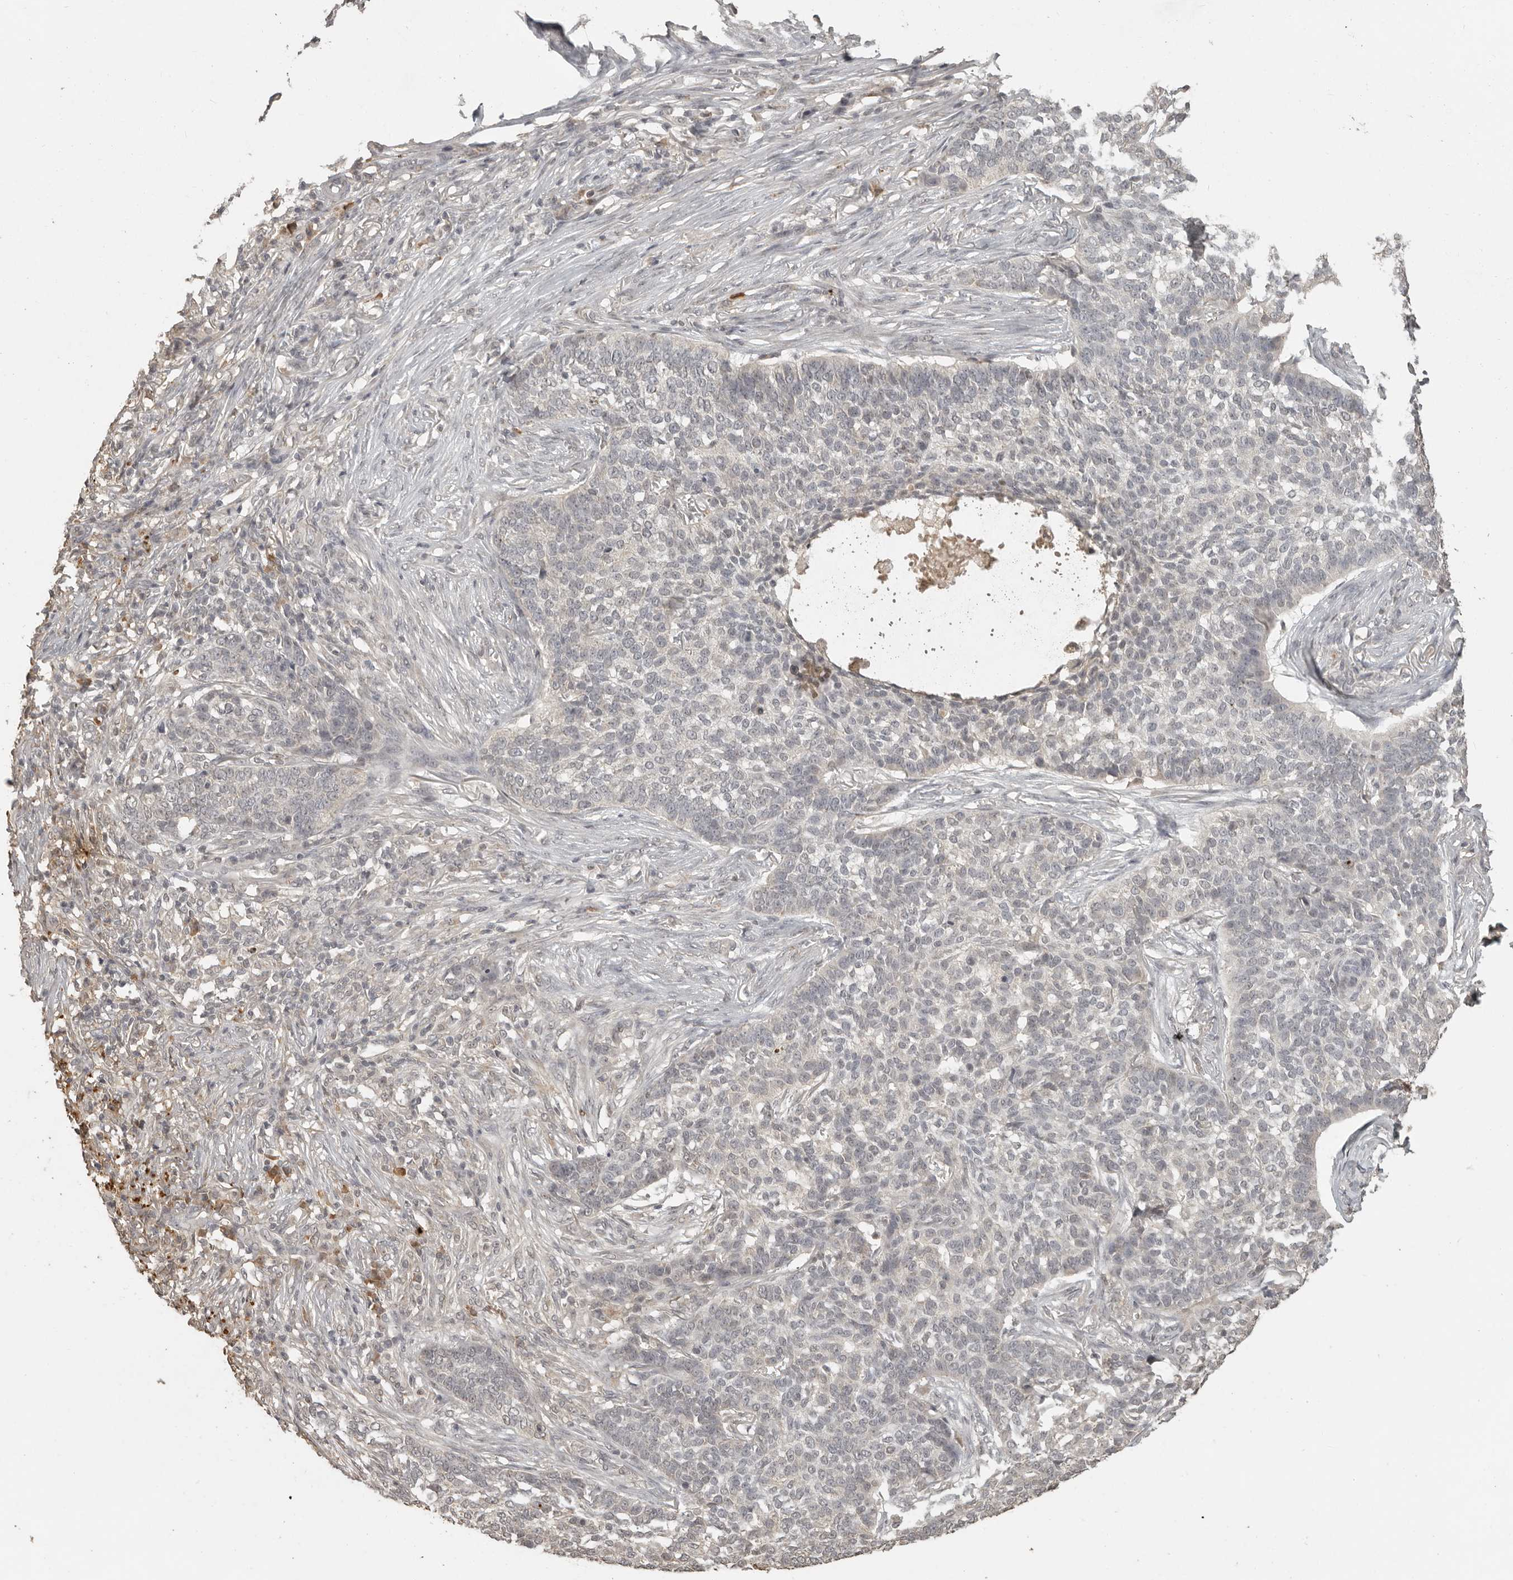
{"staining": {"intensity": "negative", "quantity": "none", "location": "none"}, "tissue": "skin cancer", "cell_type": "Tumor cells", "image_type": "cancer", "snomed": [{"axis": "morphology", "description": "Basal cell carcinoma"}, {"axis": "topography", "description": "Skin"}], "caption": "Human basal cell carcinoma (skin) stained for a protein using immunohistochemistry (IHC) shows no staining in tumor cells.", "gene": "CTF1", "patient": {"sex": "male", "age": 85}}